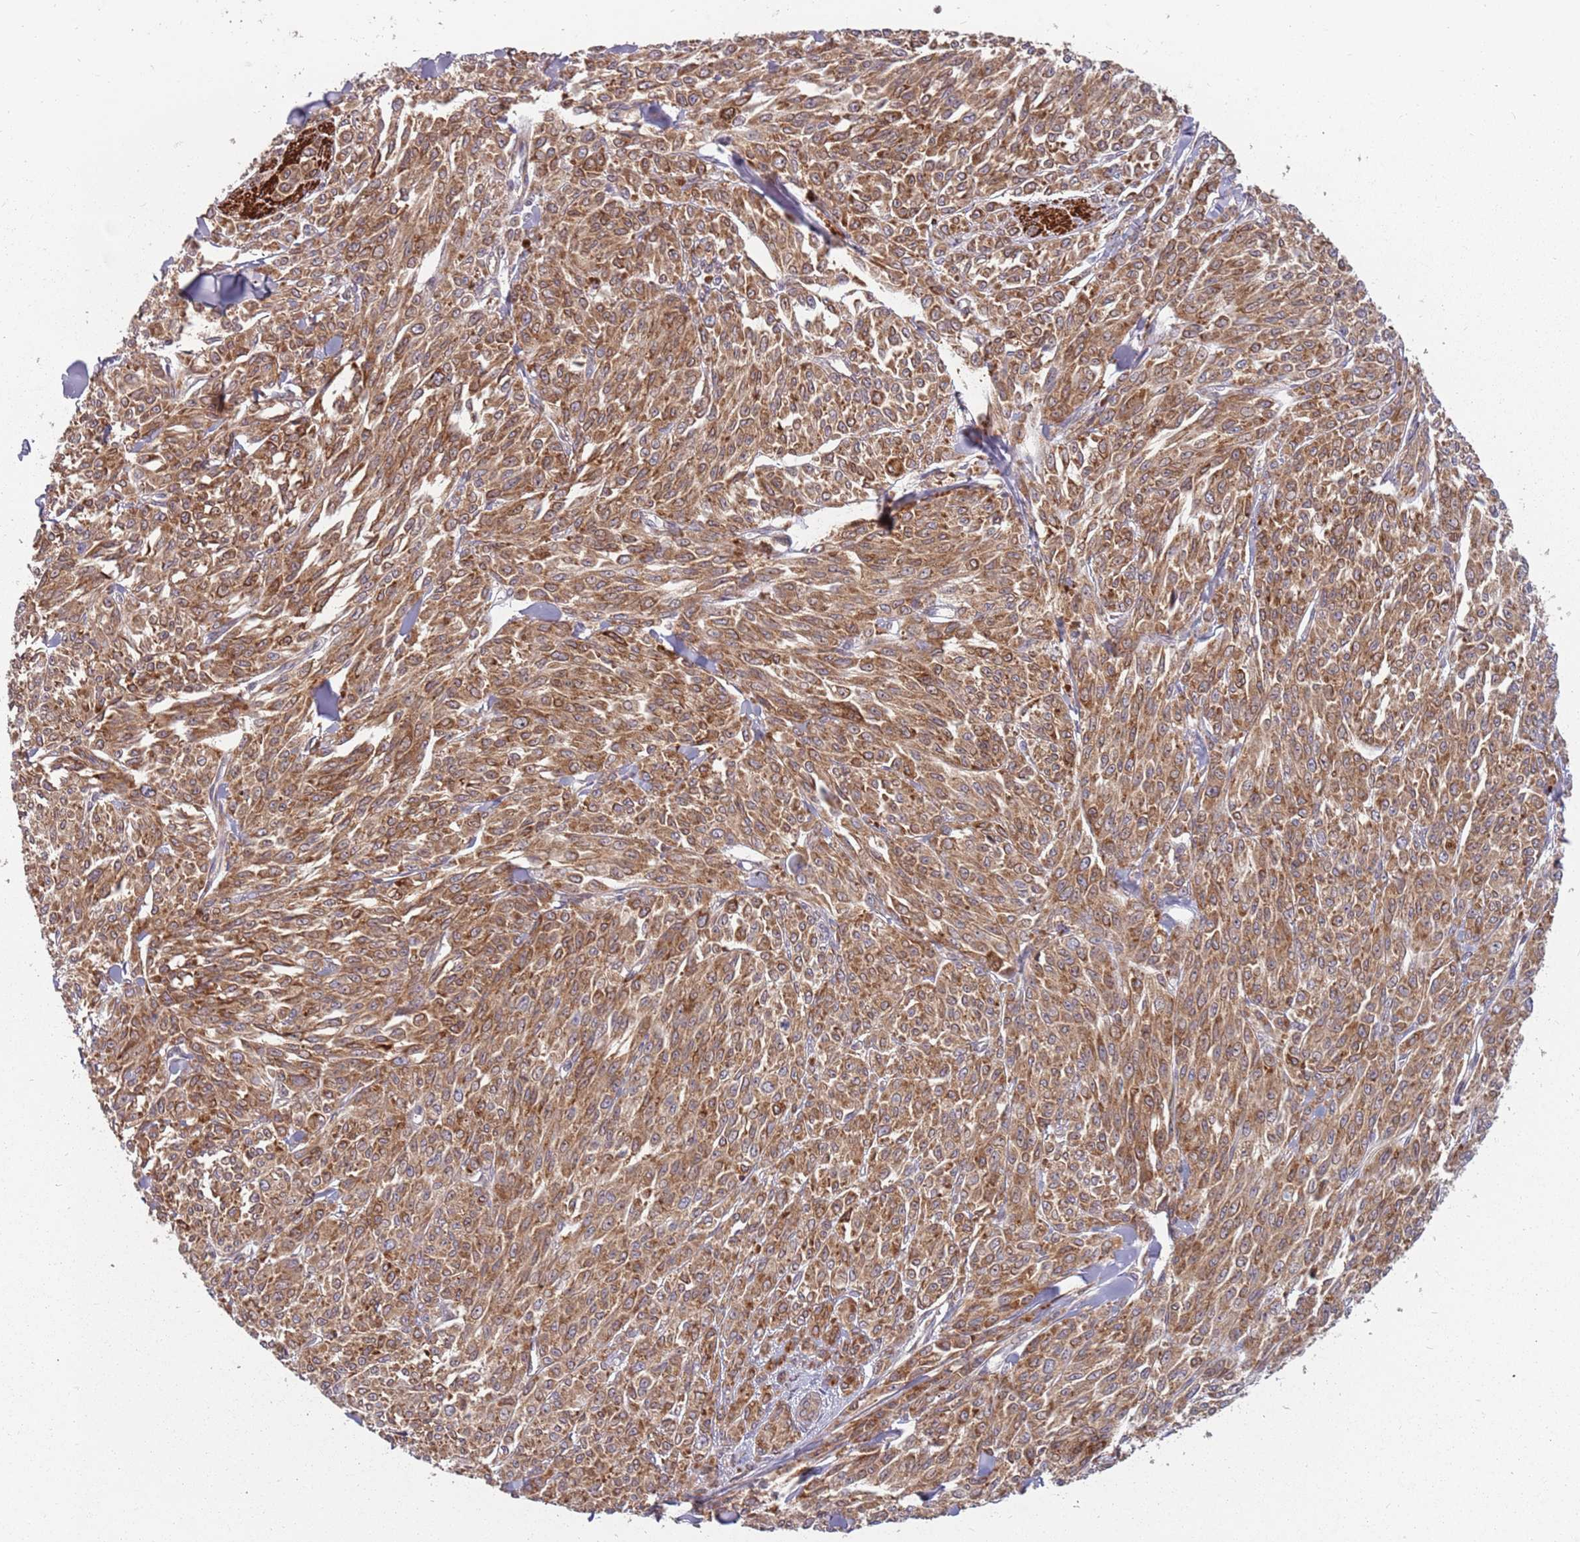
{"staining": {"intensity": "moderate", "quantity": ">75%", "location": "cytoplasmic/membranous"}, "tissue": "melanoma", "cell_type": "Tumor cells", "image_type": "cancer", "snomed": [{"axis": "morphology", "description": "Malignant melanoma, NOS"}, {"axis": "topography", "description": "Skin"}], "caption": "Melanoma tissue shows moderate cytoplasmic/membranous staining in approximately >75% of tumor cells", "gene": "PLD6", "patient": {"sex": "female", "age": 52}}